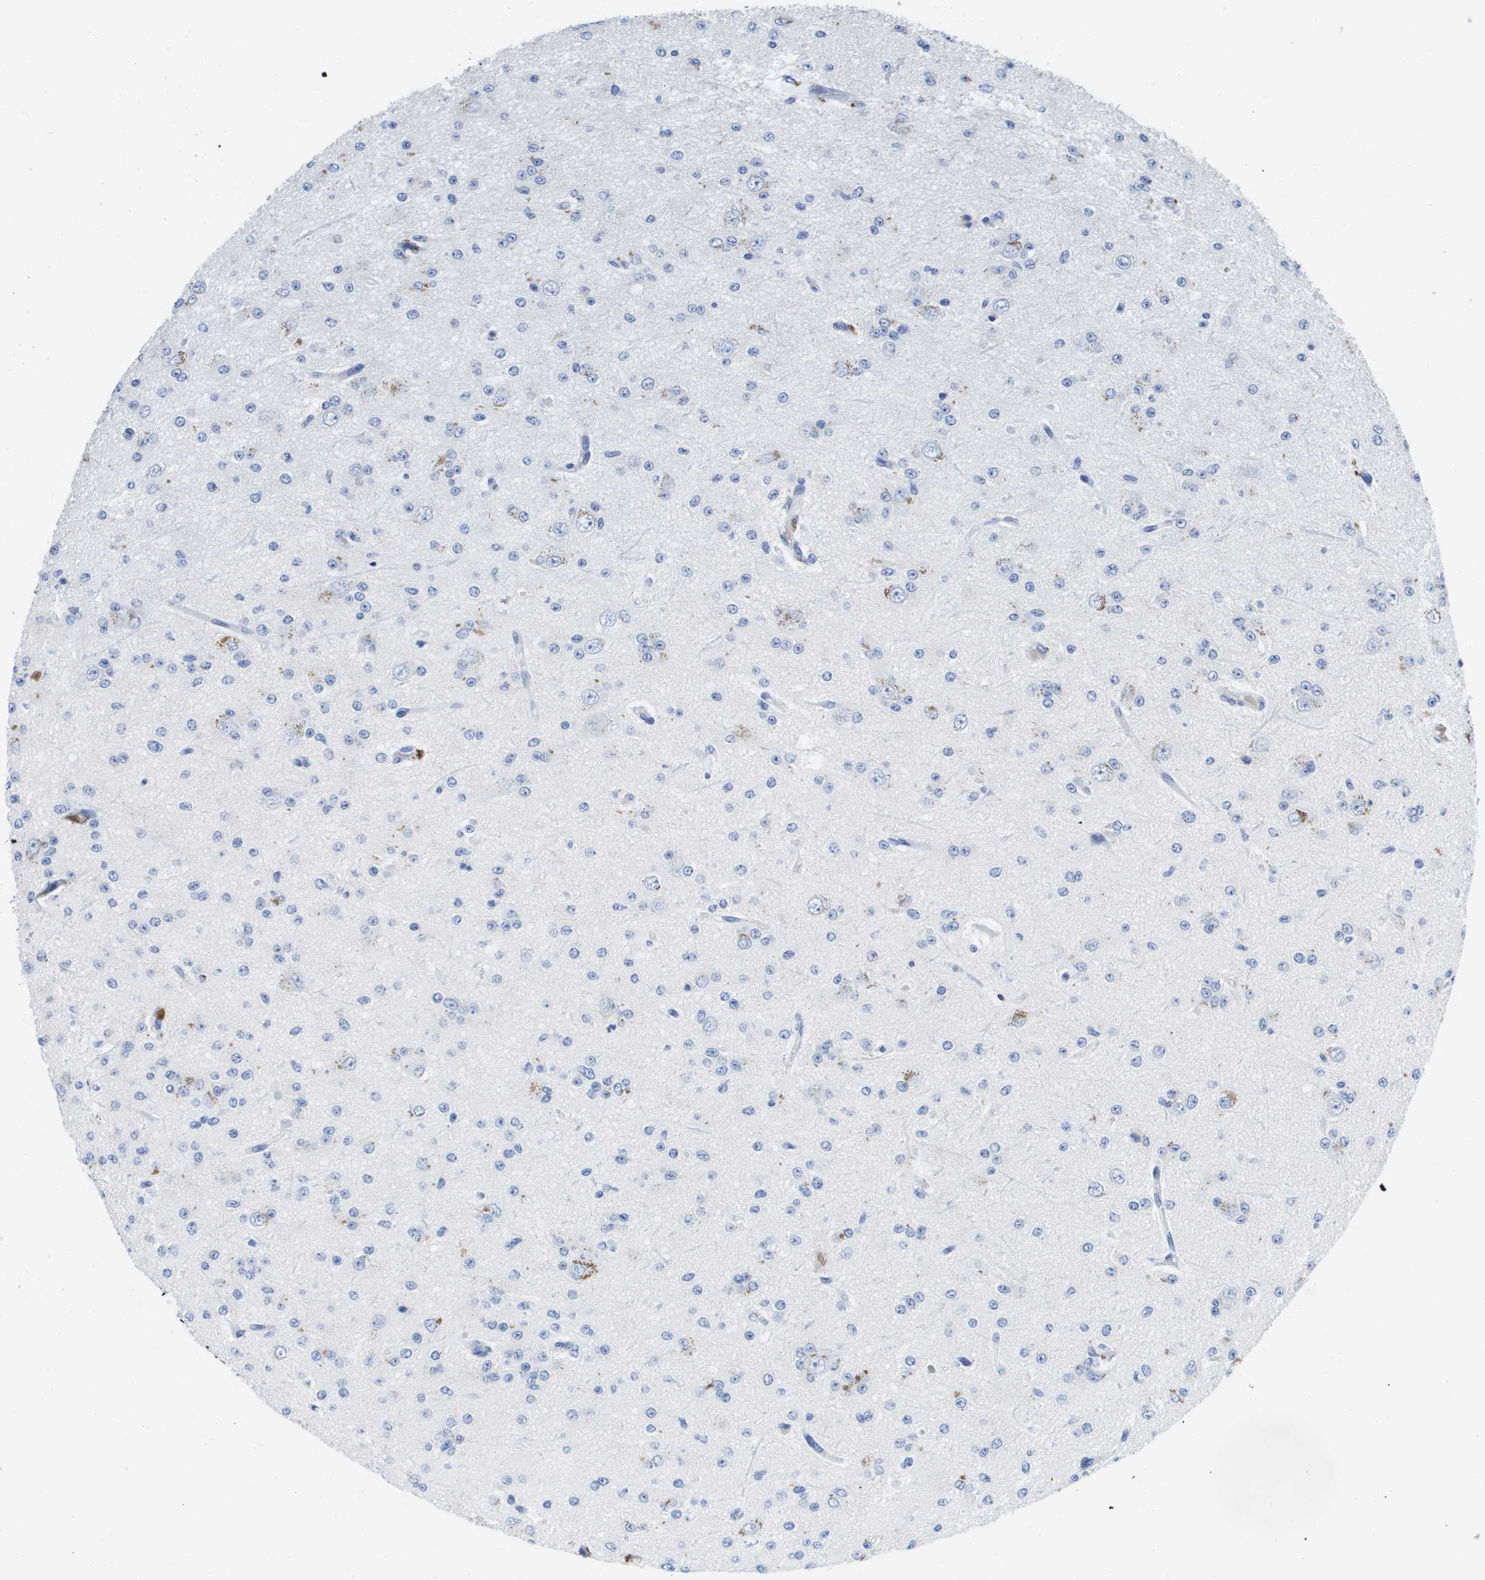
{"staining": {"intensity": "negative", "quantity": "none", "location": "none"}, "tissue": "glioma", "cell_type": "Tumor cells", "image_type": "cancer", "snomed": [{"axis": "morphology", "description": "Glioma, malignant, Low grade"}, {"axis": "topography", "description": "Brain"}], "caption": "IHC histopathology image of glioma stained for a protein (brown), which shows no expression in tumor cells.", "gene": "MS4A1", "patient": {"sex": "male", "age": 38}}